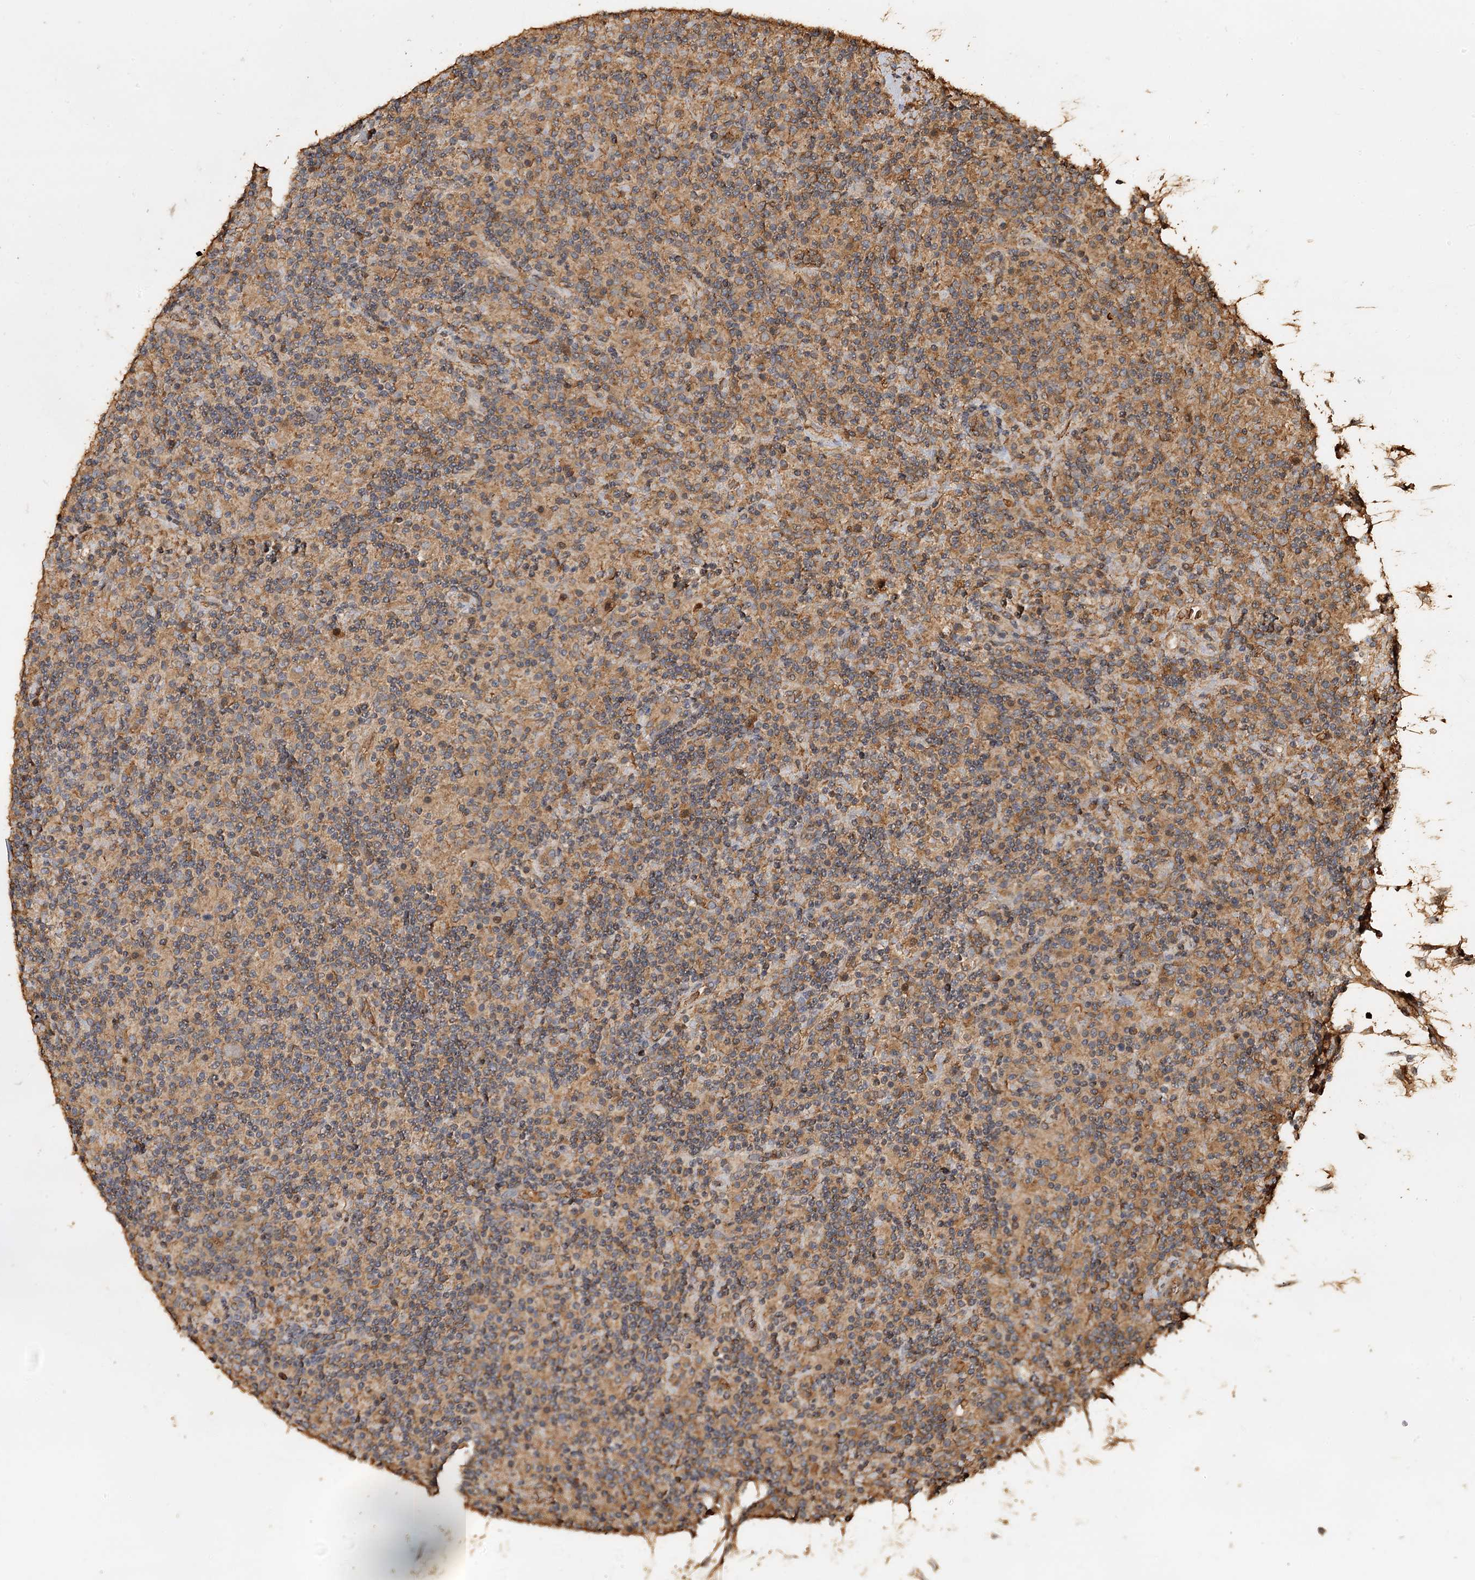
{"staining": {"intensity": "weak", "quantity": ">75%", "location": "cytoplasmic/membranous"}, "tissue": "lymphoma", "cell_type": "Tumor cells", "image_type": "cancer", "snomed": [{"axis": "morphology", "description": "Hodgkin's disease, NOS"}, {"axis": "topography", "description": "Lymph node"}], "caption": "Protein expression analysis of lymphoma demonstrates weak cytoplasmic/membranous staining in about >75% of tumor cells. Using DAB (brown) and hematoxylin (blue) stains, captured at high magnification using brightfield microscopy.", "gene": "PIK3C2A", "patient": {"sex": "male", "age": 70}}